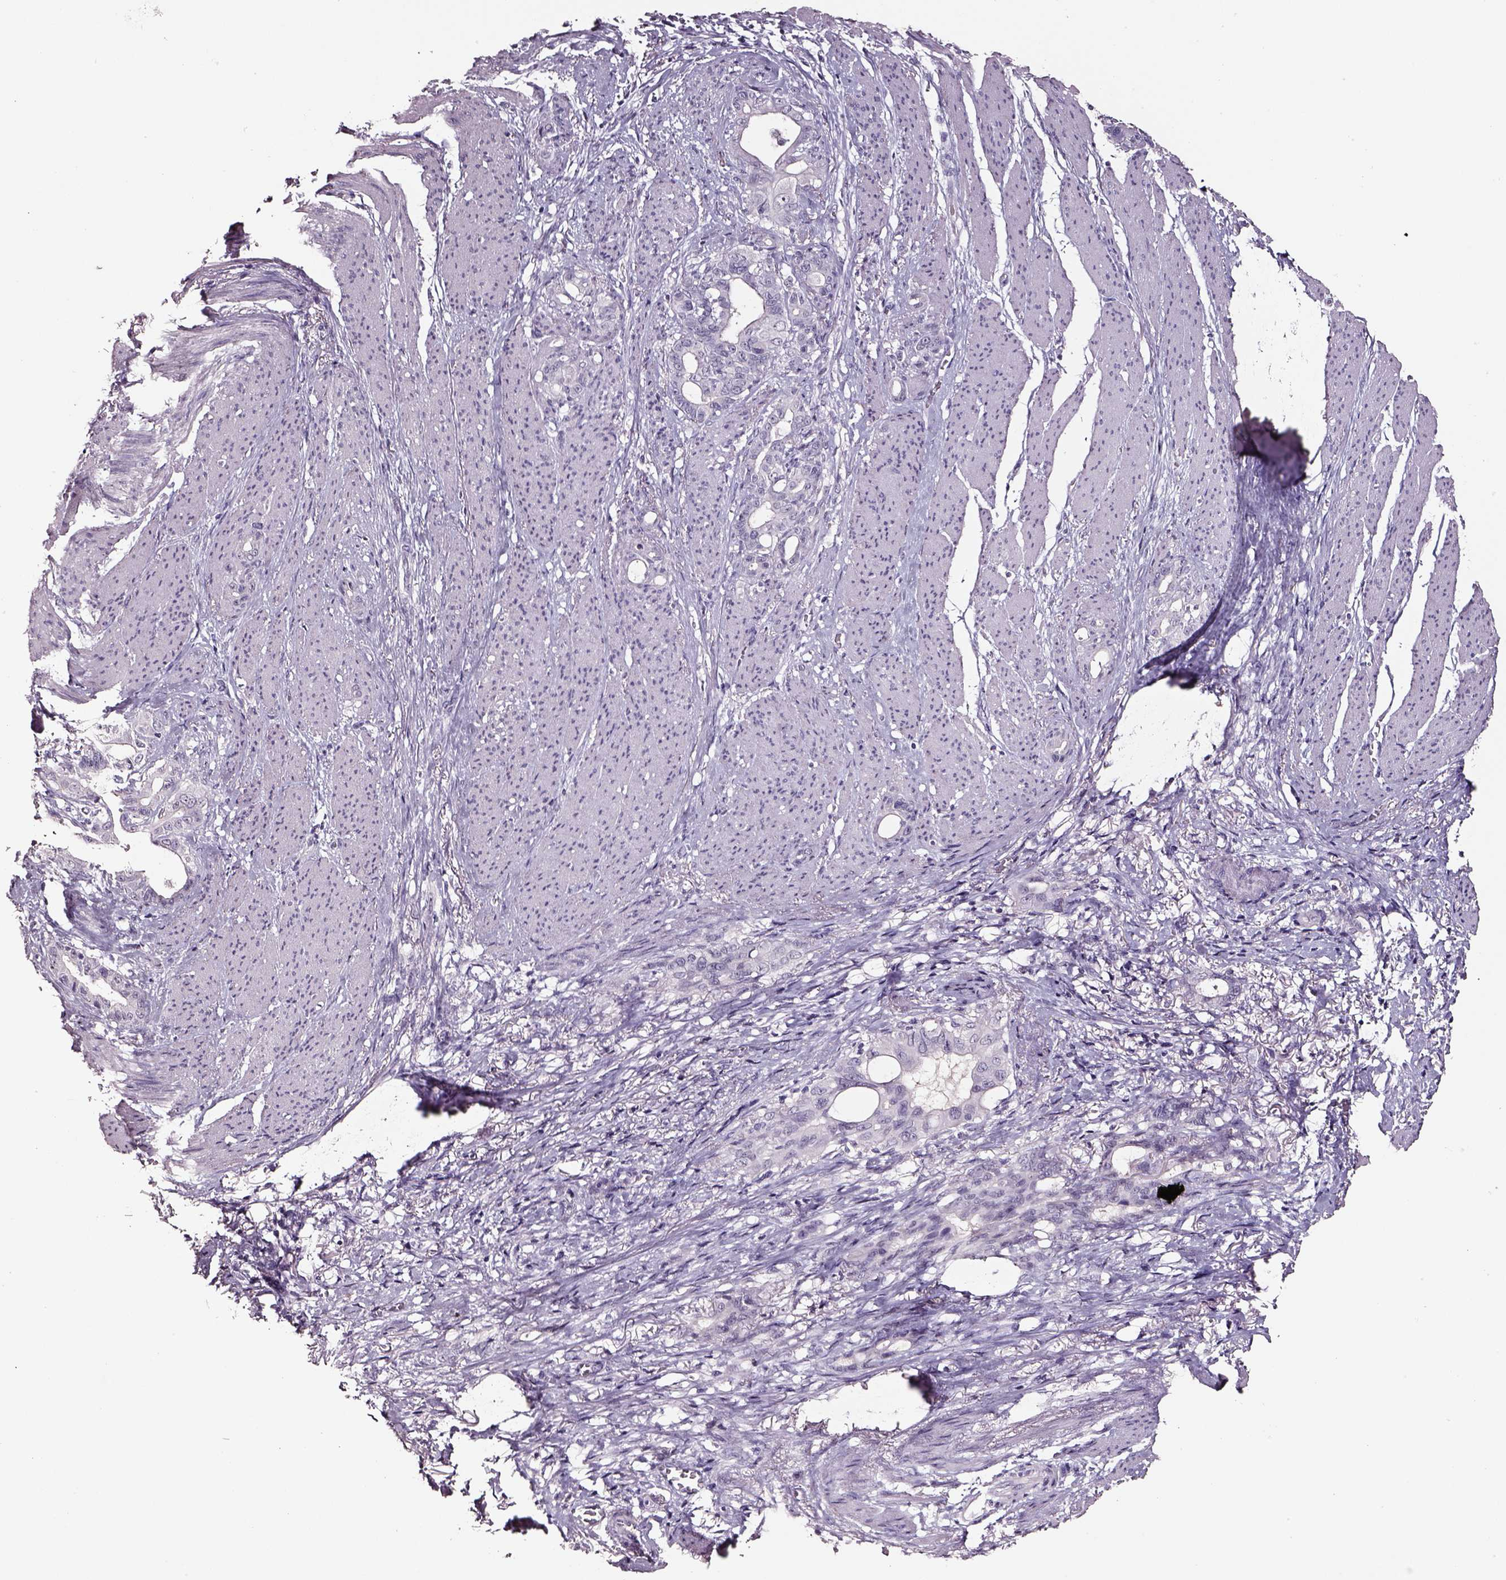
{"staining": {"intensity": "negative", "quantity": "none", "location": "none"}, "tissue": "stomach cancer", "cell_type": "Tumor cells", "image_type": "cancer", "snomed": [{"axis": "morphology", "description": "Normal tissue, NOS"}, {"axis": "morphology", "description": "Adenocarcinoma, NOS"}, {"axis": "topography", "description": "Esophagus"}, {"axis": "topography", "description": "Stomach, upper"}], "caption": "Micrograph shows no significant protein expression in tumor cells of adenocarcinoma (stomach).", "gene": "SMIM17", "patient": {"sex": "male", "age": 62}}